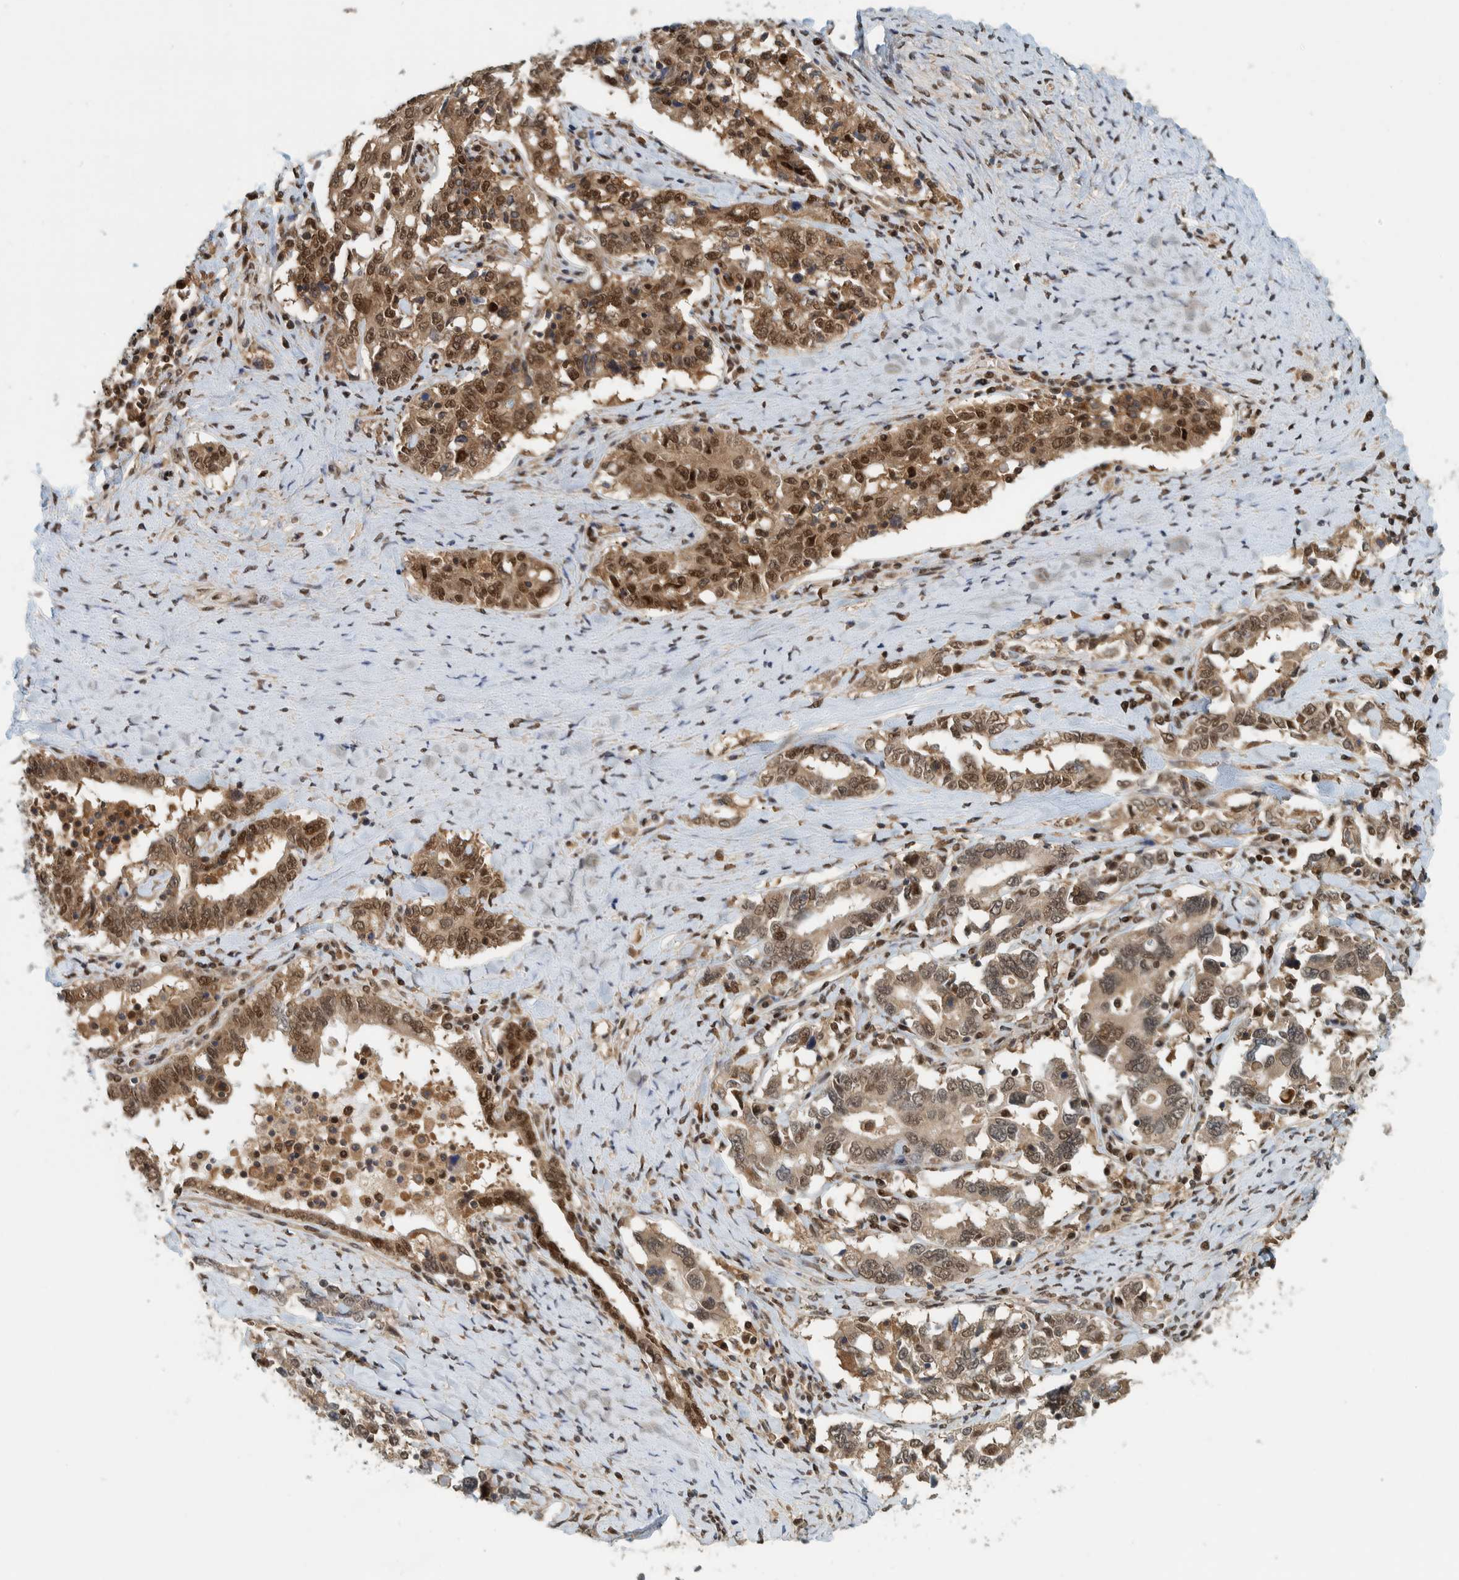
{"staining": {"intensity": "moderate", "quantity": "25%-75%", "location": "cytoplasmic/membranous,nuclear"}, "tissue": "ovarian cancer", "cell_type": "Tumor cells", "image_type": "cancer", "snomed": [{"axis": "morphology", "description": "Carcinoma, endometroid"}, {"axis": "topography", "description": "Ovary"}], "caption": "Brown immunohistochemical staining in human endometroid carcinoma (ovarian) exhibits moderate cytoplasmic/membranous and nuclear positivity in about 25%-75% of tumor cells.", "gene": "COPS3", "patient": {"sex": "female", "age": 62}}